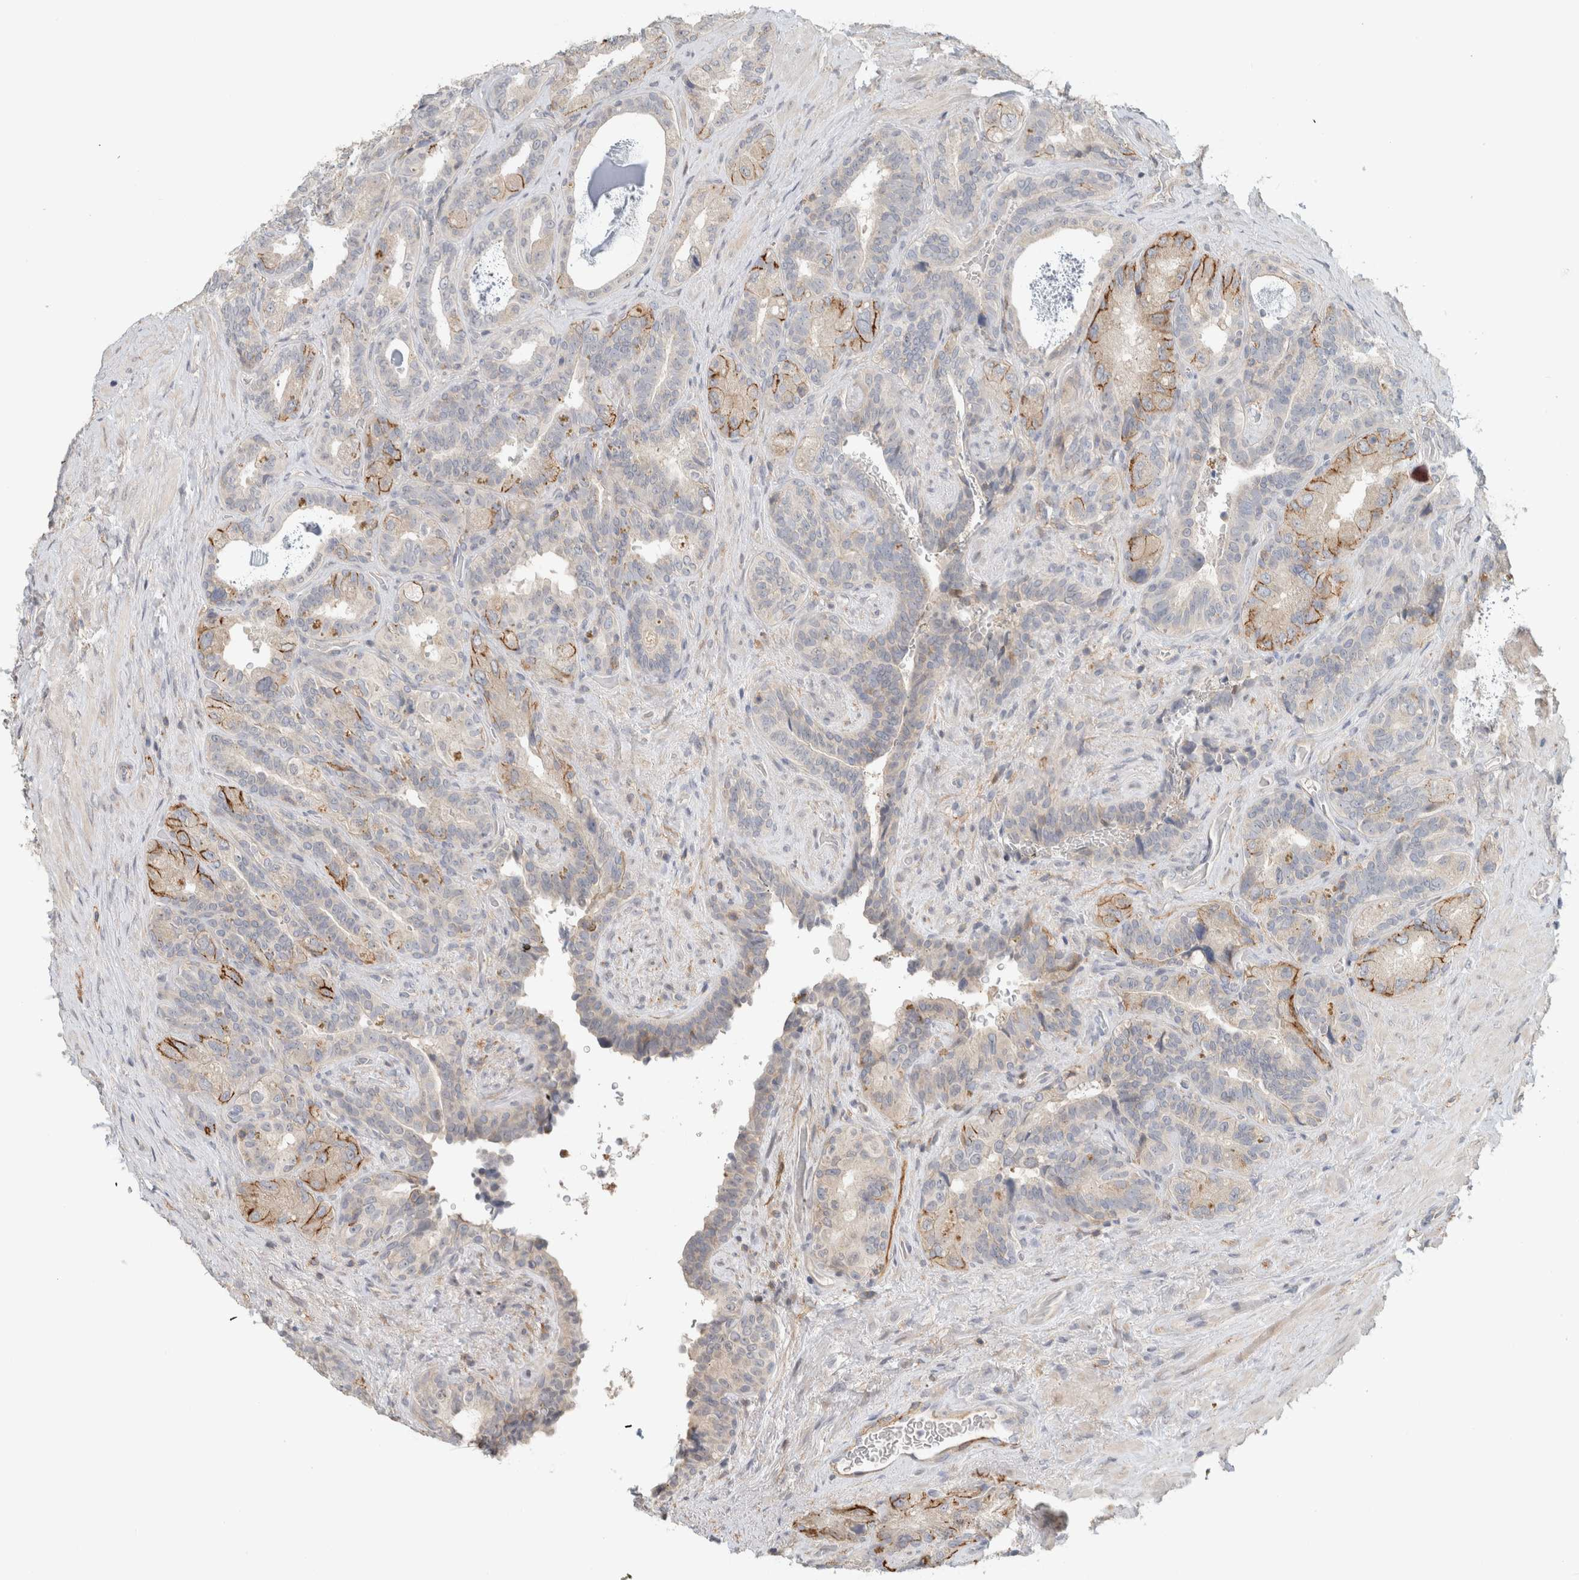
{"staining": {"intensity": "moderate", "quantity": "25%-75%", "location": "cytoplasmic/membranous"}, "tissue": "seminal vesicle", "cell_type": "Glandular cells", "image_type": "normal", "snomed": [{"axis": "morphology", "description": "Normal tissue, NOS"}, {"axis": "topography", "description": "Prostate"}, {"axis": "topography", "description": "Seminal veicle"}], "caption": "Protein staining of benign seminal vesicle reveals moderate cytoplasmic/membranous staining in about 25%-75% of glandular cells. (DAB (3,3'-diaminobenzidine) IHC with brightfield microscopy, high magnification).", "gene": "ERCC6L2", "patient": {"sex": "male", "age": 67}}